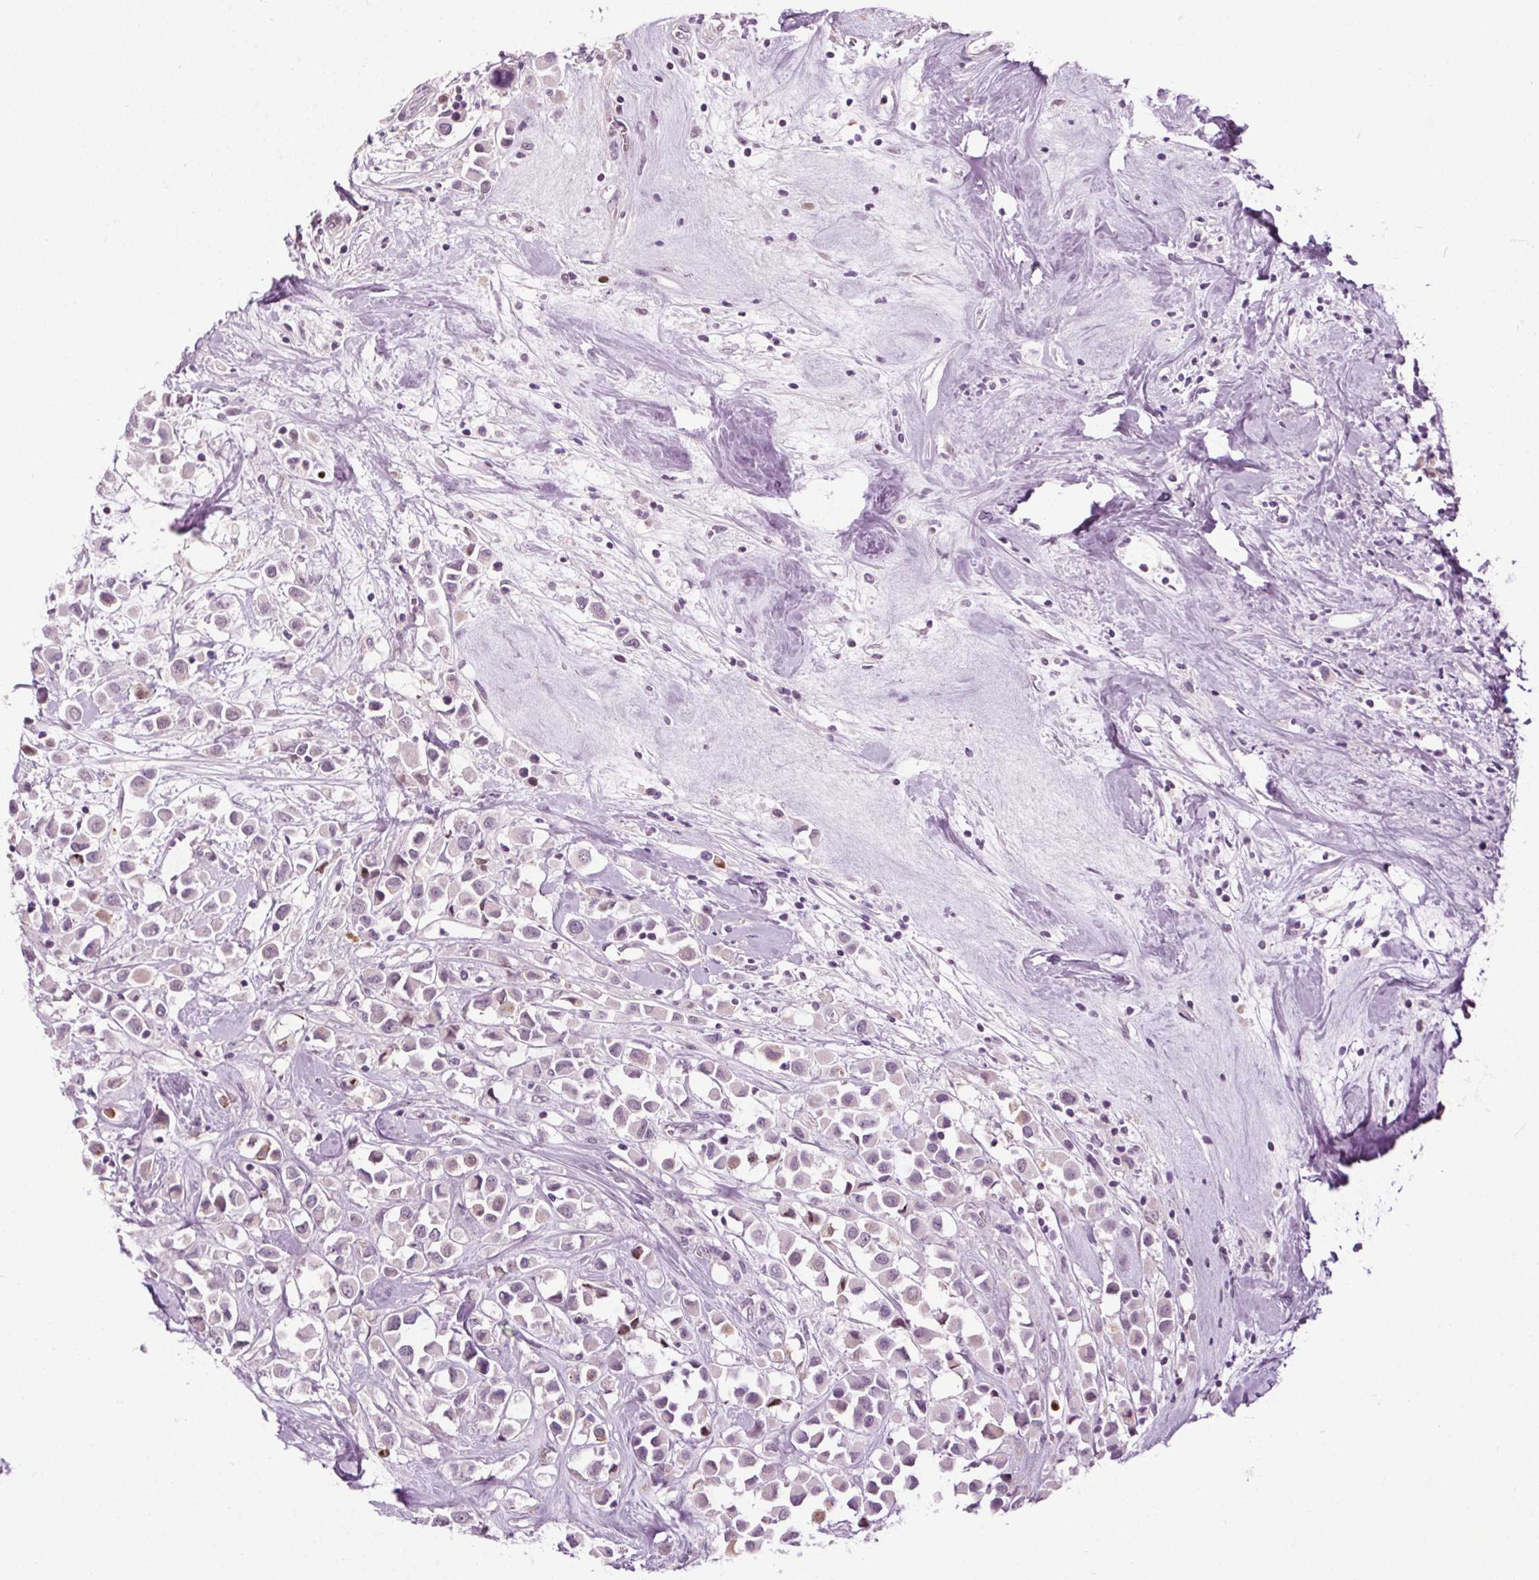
{"staining": {"intensity": "negative", "quantity": "none", "location": "none"}, "tissue": "breast cancer", "cell_type": "Tumor cells", "image_type": "cancer", "snomed": [{"axis": "morphology", "description": "Duct carcinoma"}, {"axis": "topography", "description": "Breast"}], "caption": "Breast cancer was stained to show a protein in brown. There is no significant expression in tumor cells. (Stains: DAB immunohistochemistry (IHC) with hematoxylin counter stain, Microscopy: brightfield microscopy at high magnification).", "gene": "CEBPA", "patient": {"sex": "female", "age": 61}}